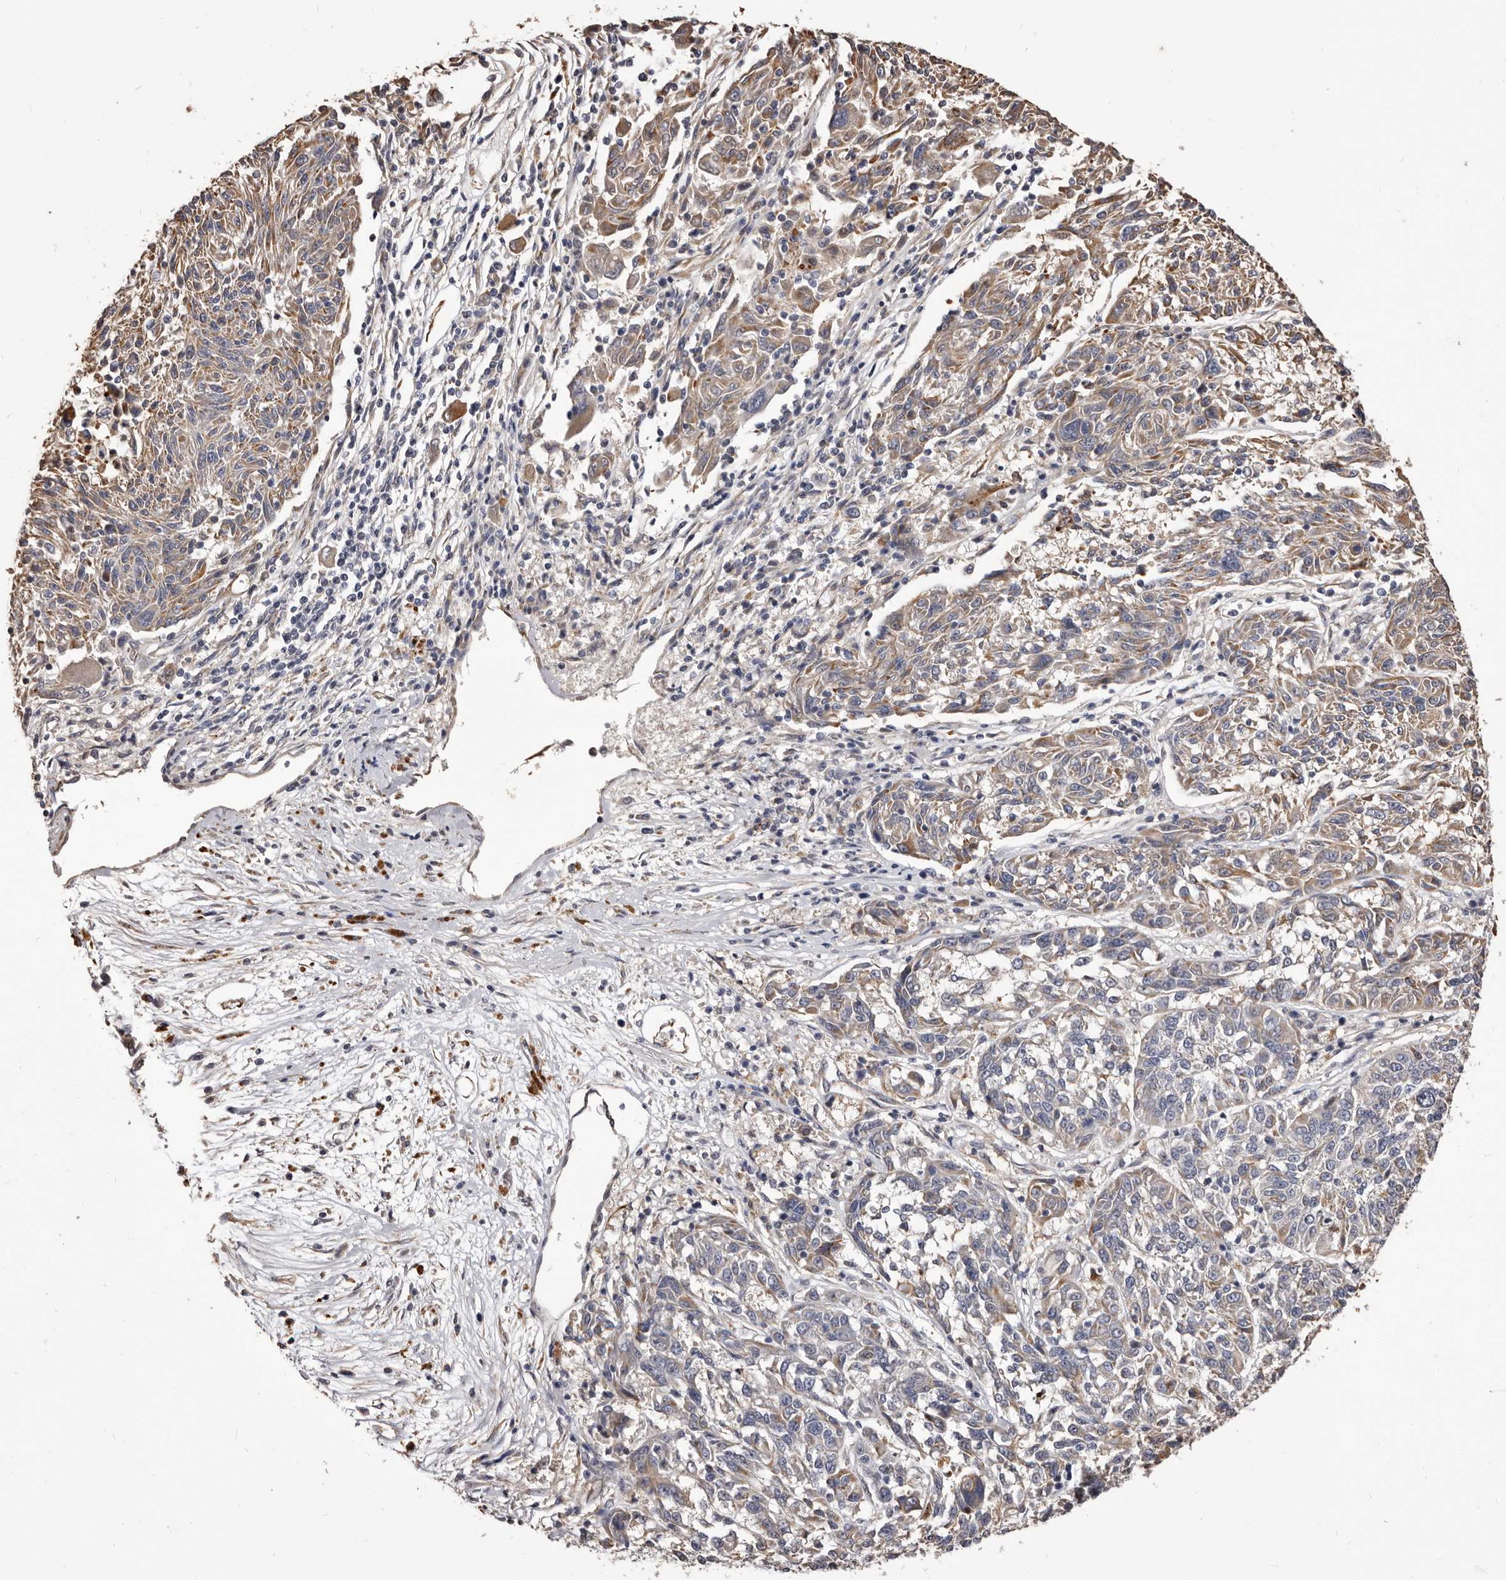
{"staining": {"intensity": "weak", "quantity": "<25%", "location": "cytoplasmic/membranous"}, "tissue": "melanoma", "cell_type": "Tumor cells", "image_type": "cancer", "snomed": [{"axis": "morphology", "description": "Malignant melanoma, NOS"}, {"axis": "topography", "description": "Skin"}], "caption": "Immunohistochemistry micrograph of human malignant melanoma stained for a protein (brown), which exhibits no staining in tumor cells. The staining is performed using DAB (3,3'-diaminobenzidine) brown chromogen with nuclei counter-stained in using hematoxylin.", "gene": "ALPK1", "patient": {"sex": "male", "age": 53}}